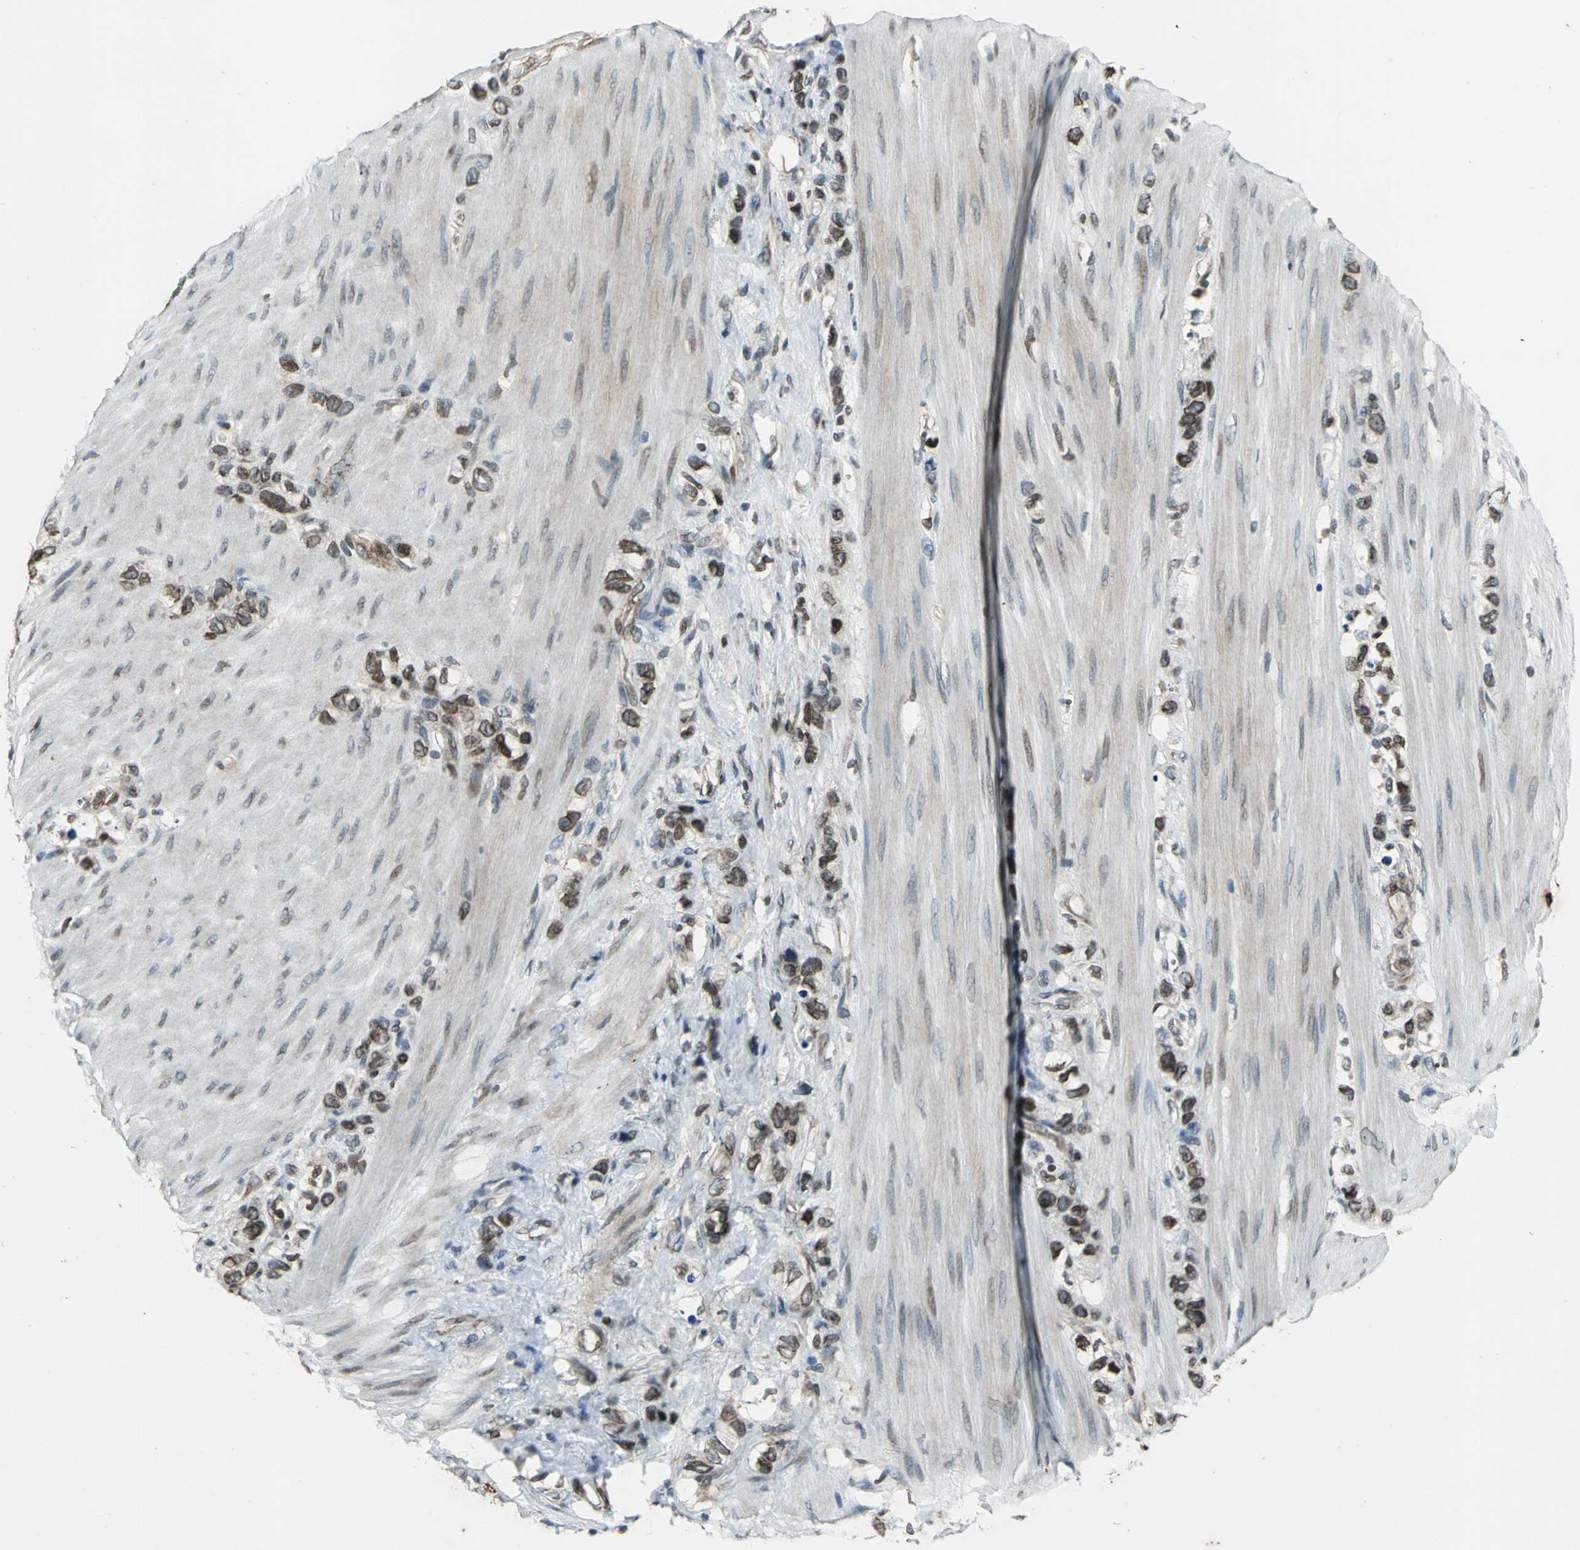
{"staining": {"intensity": "moderate", "quantity": ">75%", "location": "cytoplasmic/membranous,nuclear"}, "tissue": "stomach cancer", "cell_type": "Tumor cells", "image_type": "cancer", "snomed": [{"axis": "morphology", "description": "Normal tissue, NOS"}, {"axis": "morphology", "description": "Adenocarcinoma, NOS"}, {"axis": "morphology", "description": "Adenocarcinoma, High grade"}, {"axis": "topography", "description": "Stomach, upper"}, {"axis": "topography", "description": "Stomach"}], "caption": "A high-resolution histopathology image shows immunohistochemistry (IHC) staining of stomach adenocarcinoma (high-grade), which shows moderate cytoplasmic/membranous and nuclear expression in approximately >75% of tumor cells.", "gene": "BRIP1", "patient": {"sex": "female", "age": 65}}